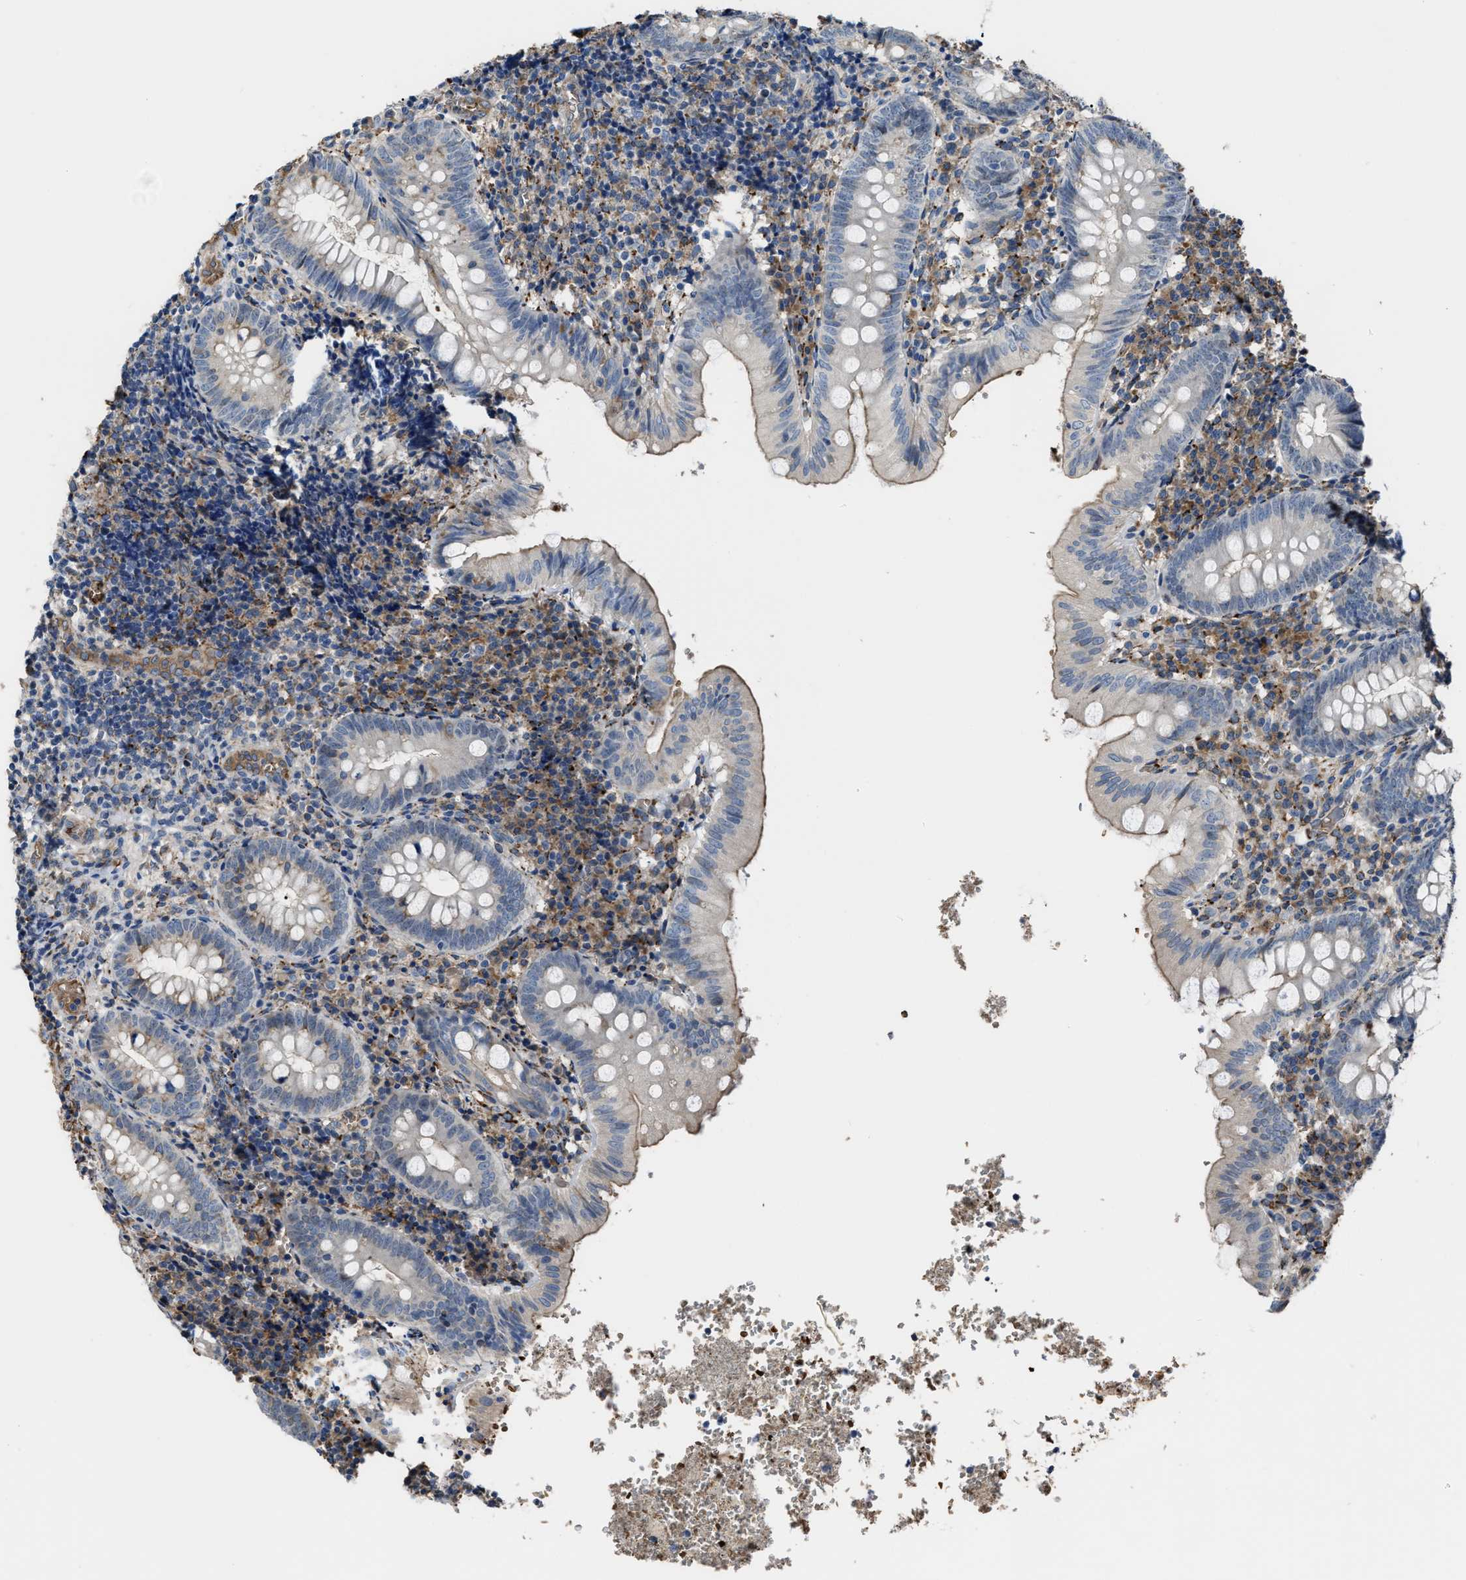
{"staining": {"intensity": "moderate", "quantity": "<25%", "location": "cytoplasmic/membranous"}, "tissue": "appendix", "cell_type": "Glandular cells", "image_type": "normal", "snomed": [{"axis": "morphology", "description": "Normal tissue, NOS"}, {"axis": "topography", "description": "Appendix"}], "caption": "Immunohistochemical staining of normal human appendix shows <25% levels of moderate cytoplasmic/membranous protein expression in about <25% of glandular cells.", "gene": "SELENOM", "patient": {"sex": "male", "age": 8}}